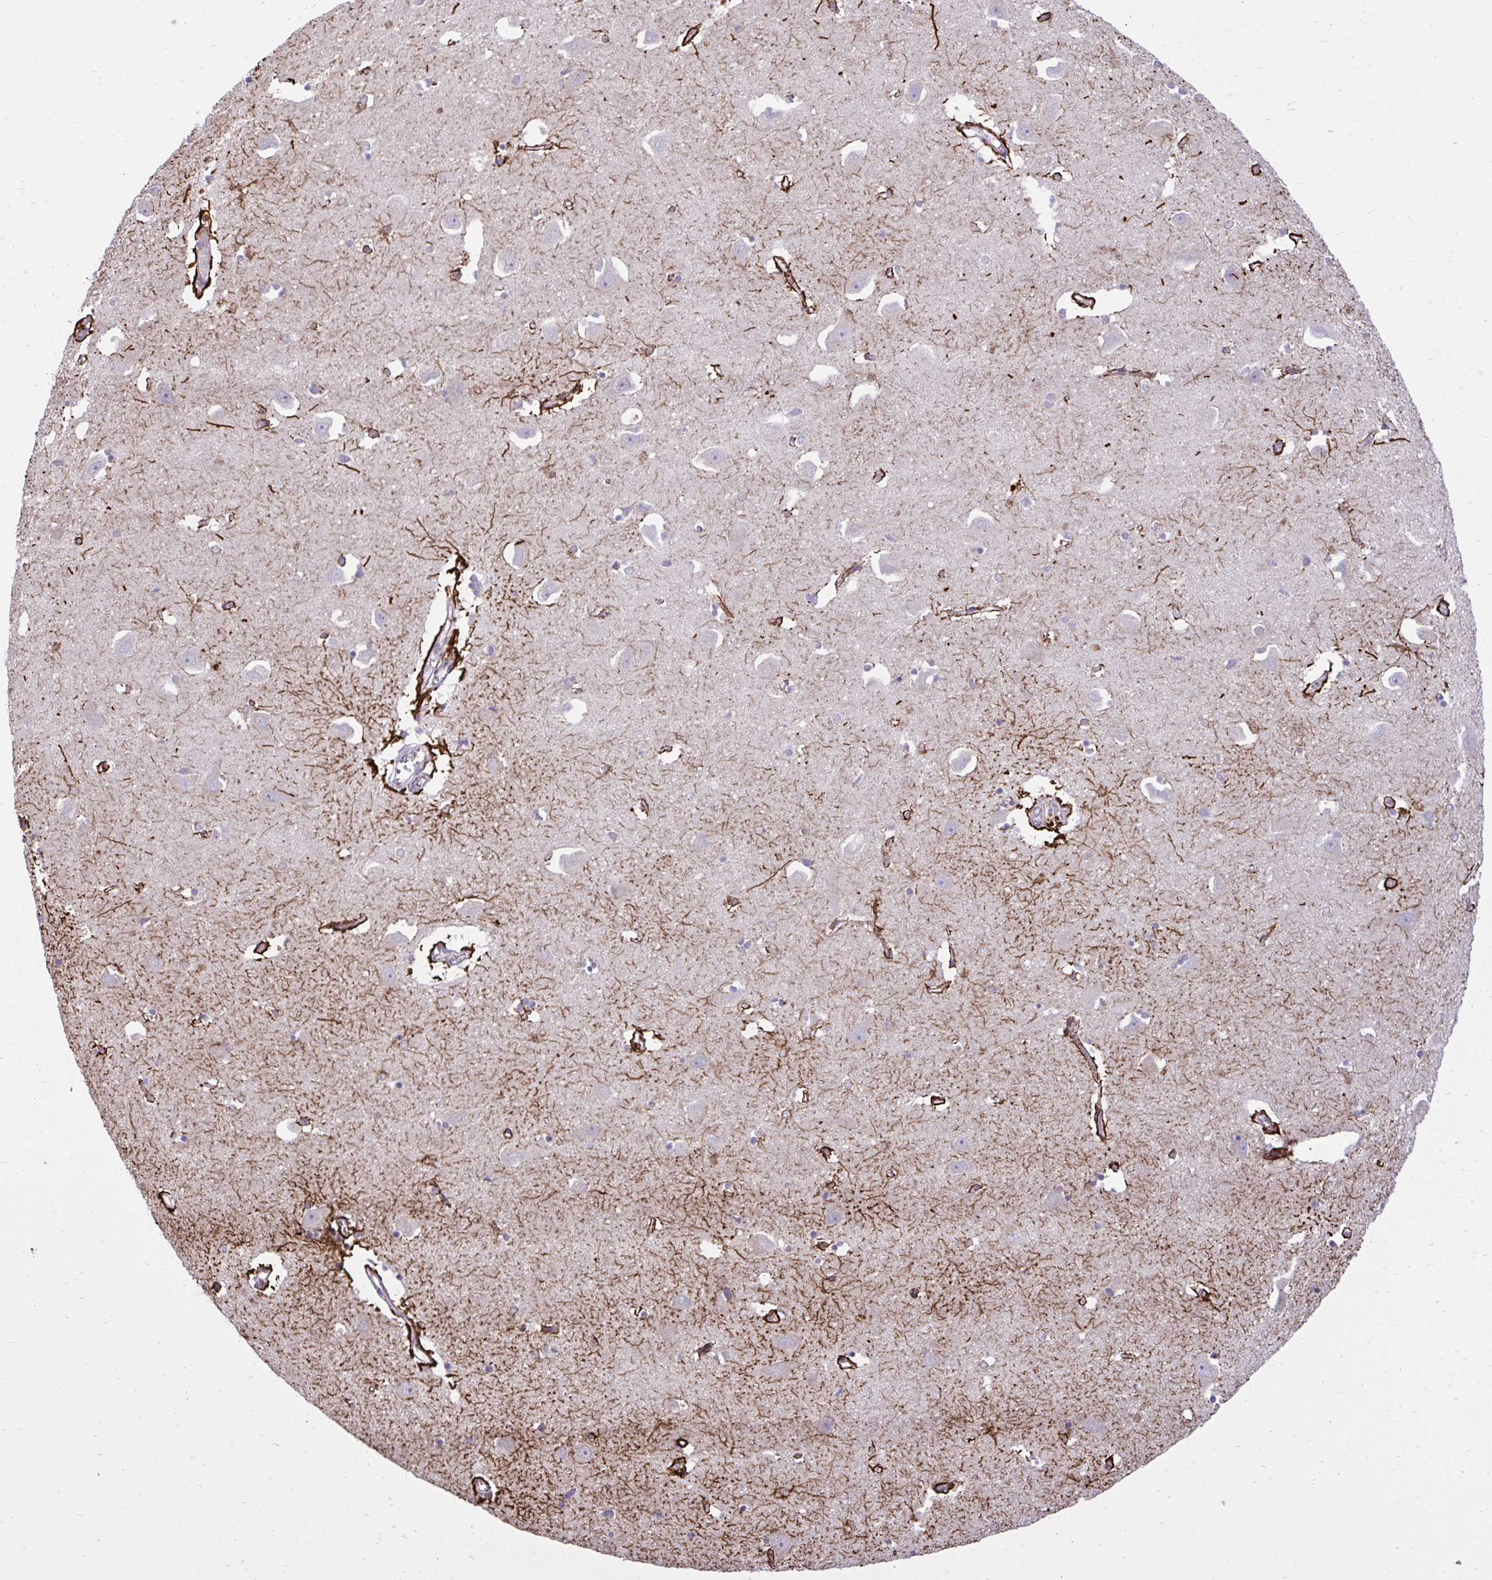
{"staining": {"intensity": "negative", "quantity": "none", "location": "none"}, "tissue": "caudate", "cell_type": "Glial cells", "image_type": "normal", "snomed": [{"axis": "morphology", "description": "Normal tissue, NOS"}, {"axis": "topography", "description": "Lateral ventricle wall"}, {"axis": "topography", "description": "Hippocampus"}], "caption": "Immunohistochemistry (IHC) of unremarkable caudate displays no positivity in glial cells.", "gene": "CYP20A1", "patient": {"sex": "female", "age": 63}}